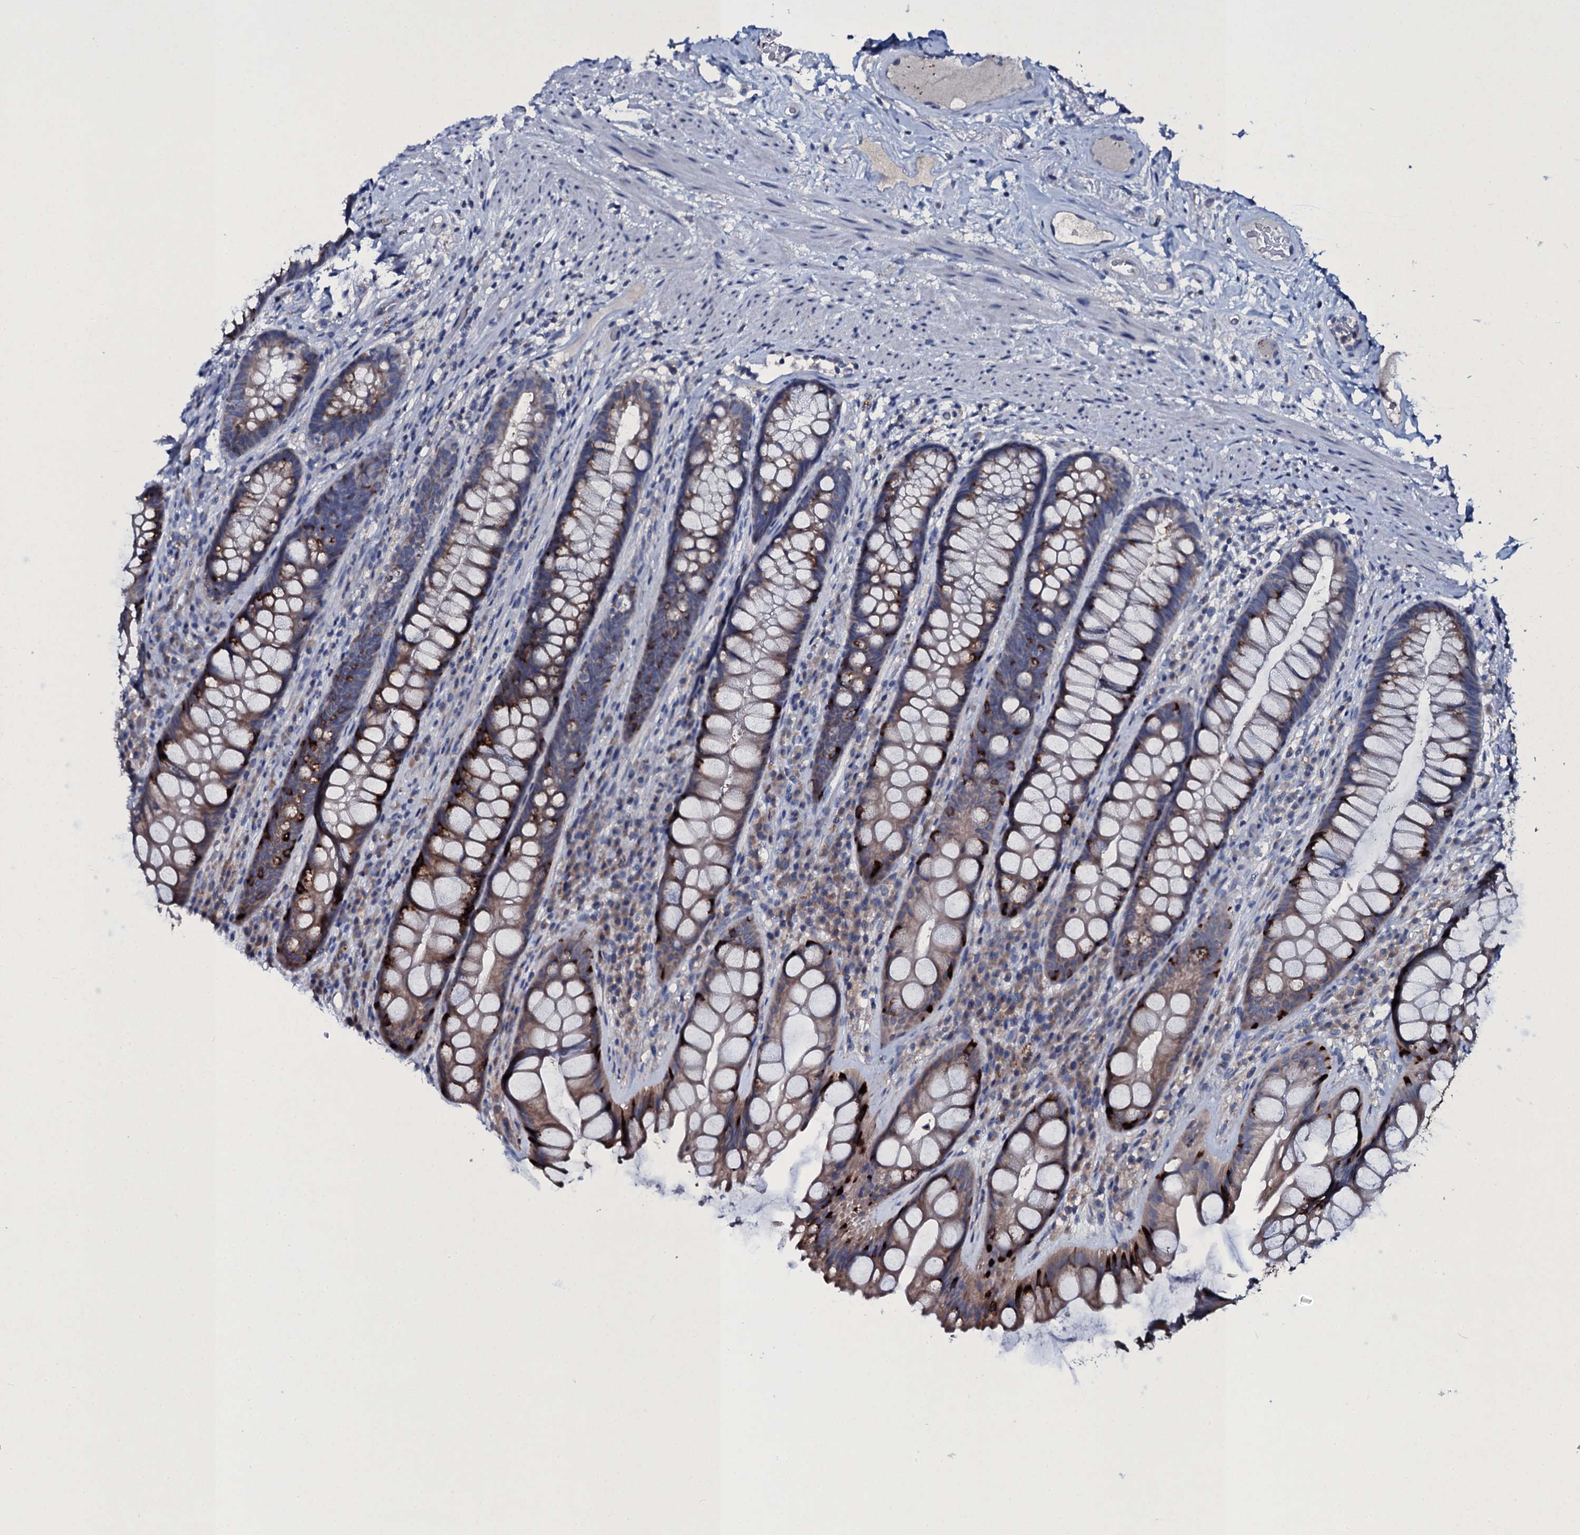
{"staining": {"intensity": "strong", "quantity": "<25%", "location": "cytoplasmic/membranous"}, "tissue": "rectum", "cell_type": "Glandular cells", "image_type": "normal", "snomed": [{"axis": "morphology", "description": "Normal tissue, NOS"}, {"axis": "topography", "description": "Rectum"}], "caption": "Immunohistochemistry (IHC) photomicrograph of benign human rectum stained for a protein (brown), which shows medium levels of strong cytoplasmic/membranous positivity in about <25% of glandular cells.", "gene": "TPGS2", "patient": {"sex": "male", "age": 74}}